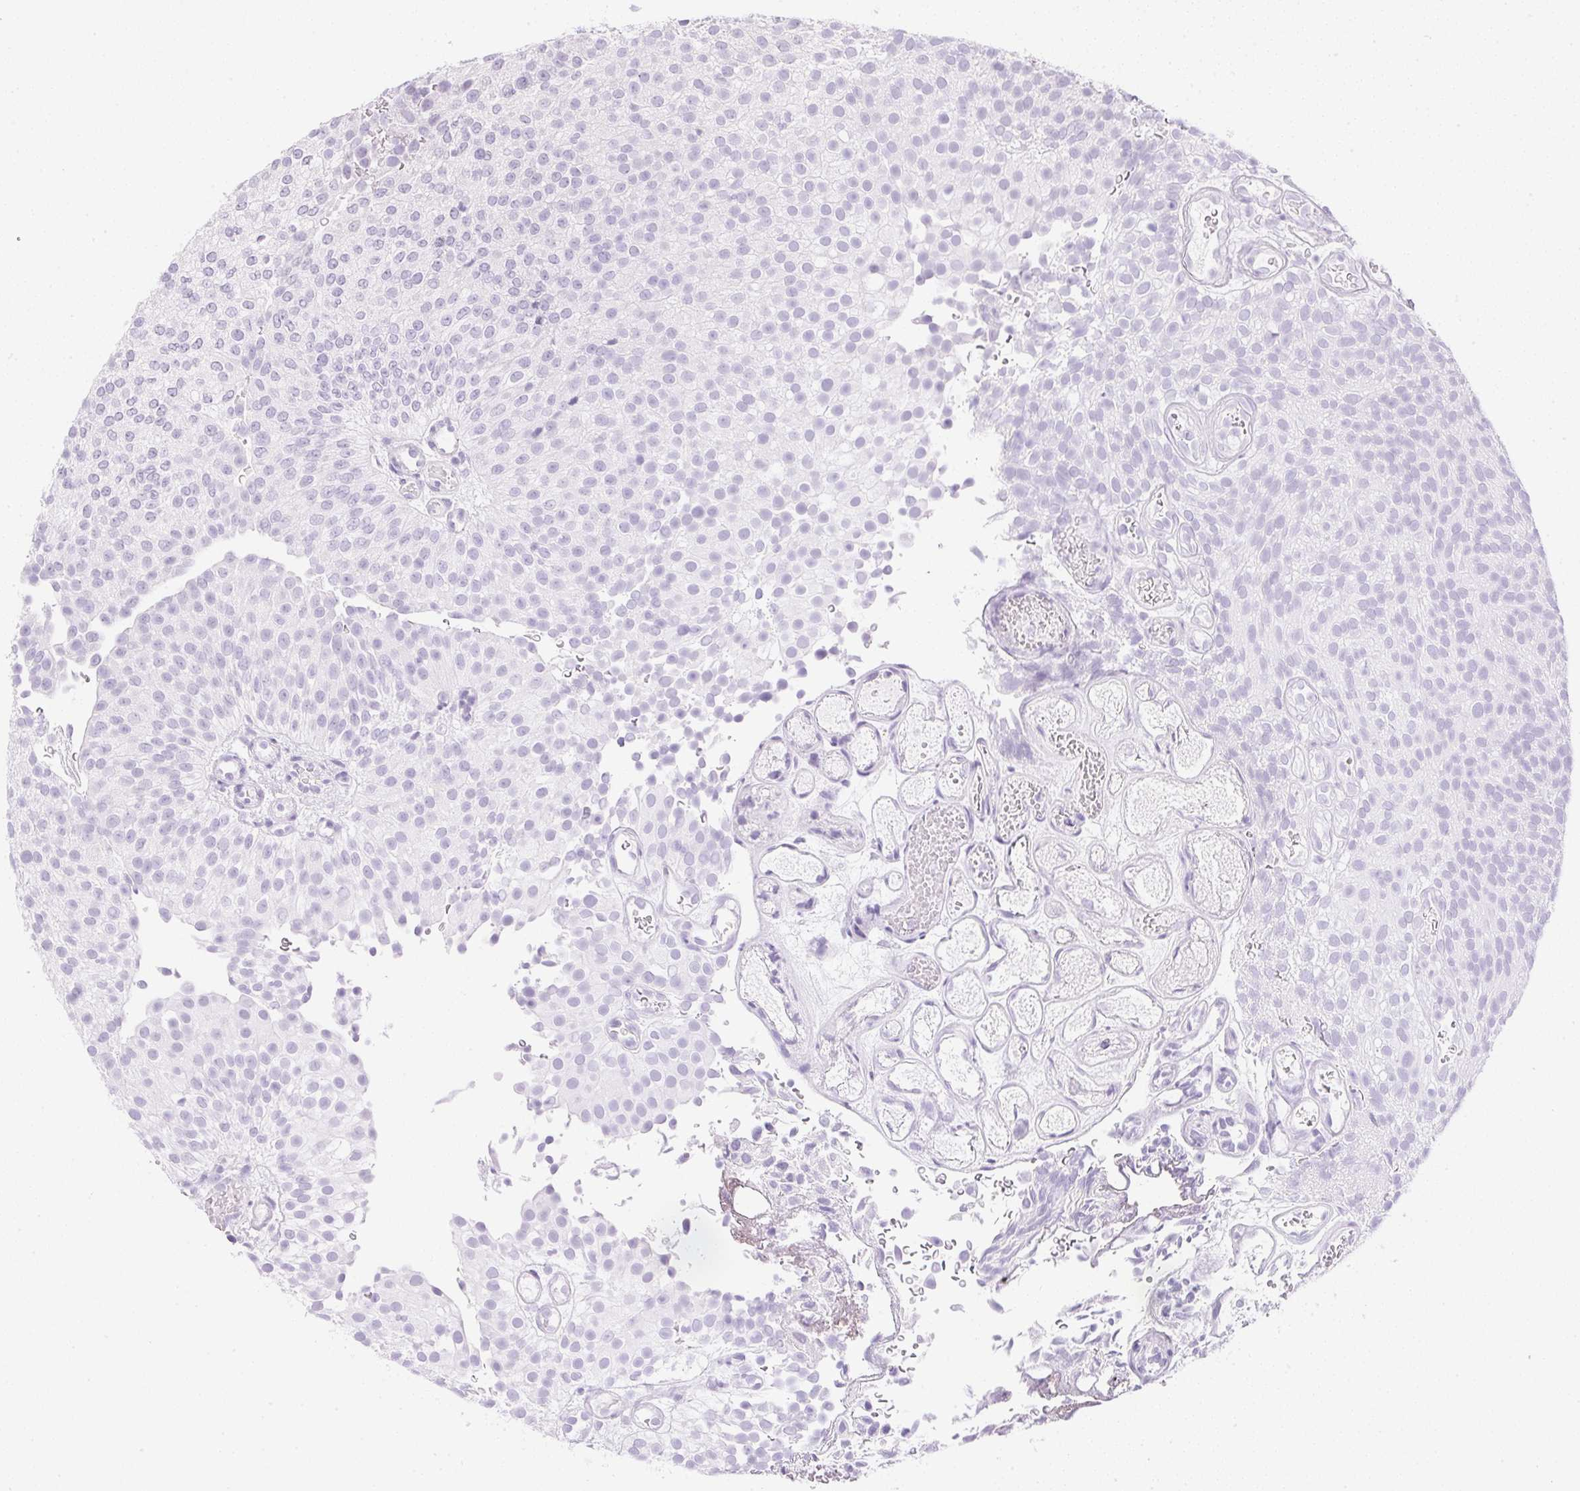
{"staining": {"intensity": "negative", "quantity": "none", "location": "none"}, "tissue": "urothelial cancer", "cell_type": "Tumor cells", "image_type": "cancer", "snomed": [{"axis": "morphology", "description": "Urothelial carcinoma, Low grade"}, {"axis": "topography", "description": "Urinary bladder"}], "caption": "A micrograph of human low-grade urothelial carcinoma is negative for staining in tumor cells.", "gene": "ATP6V1G3", "patient": {"sex": "male", "age": 78}}